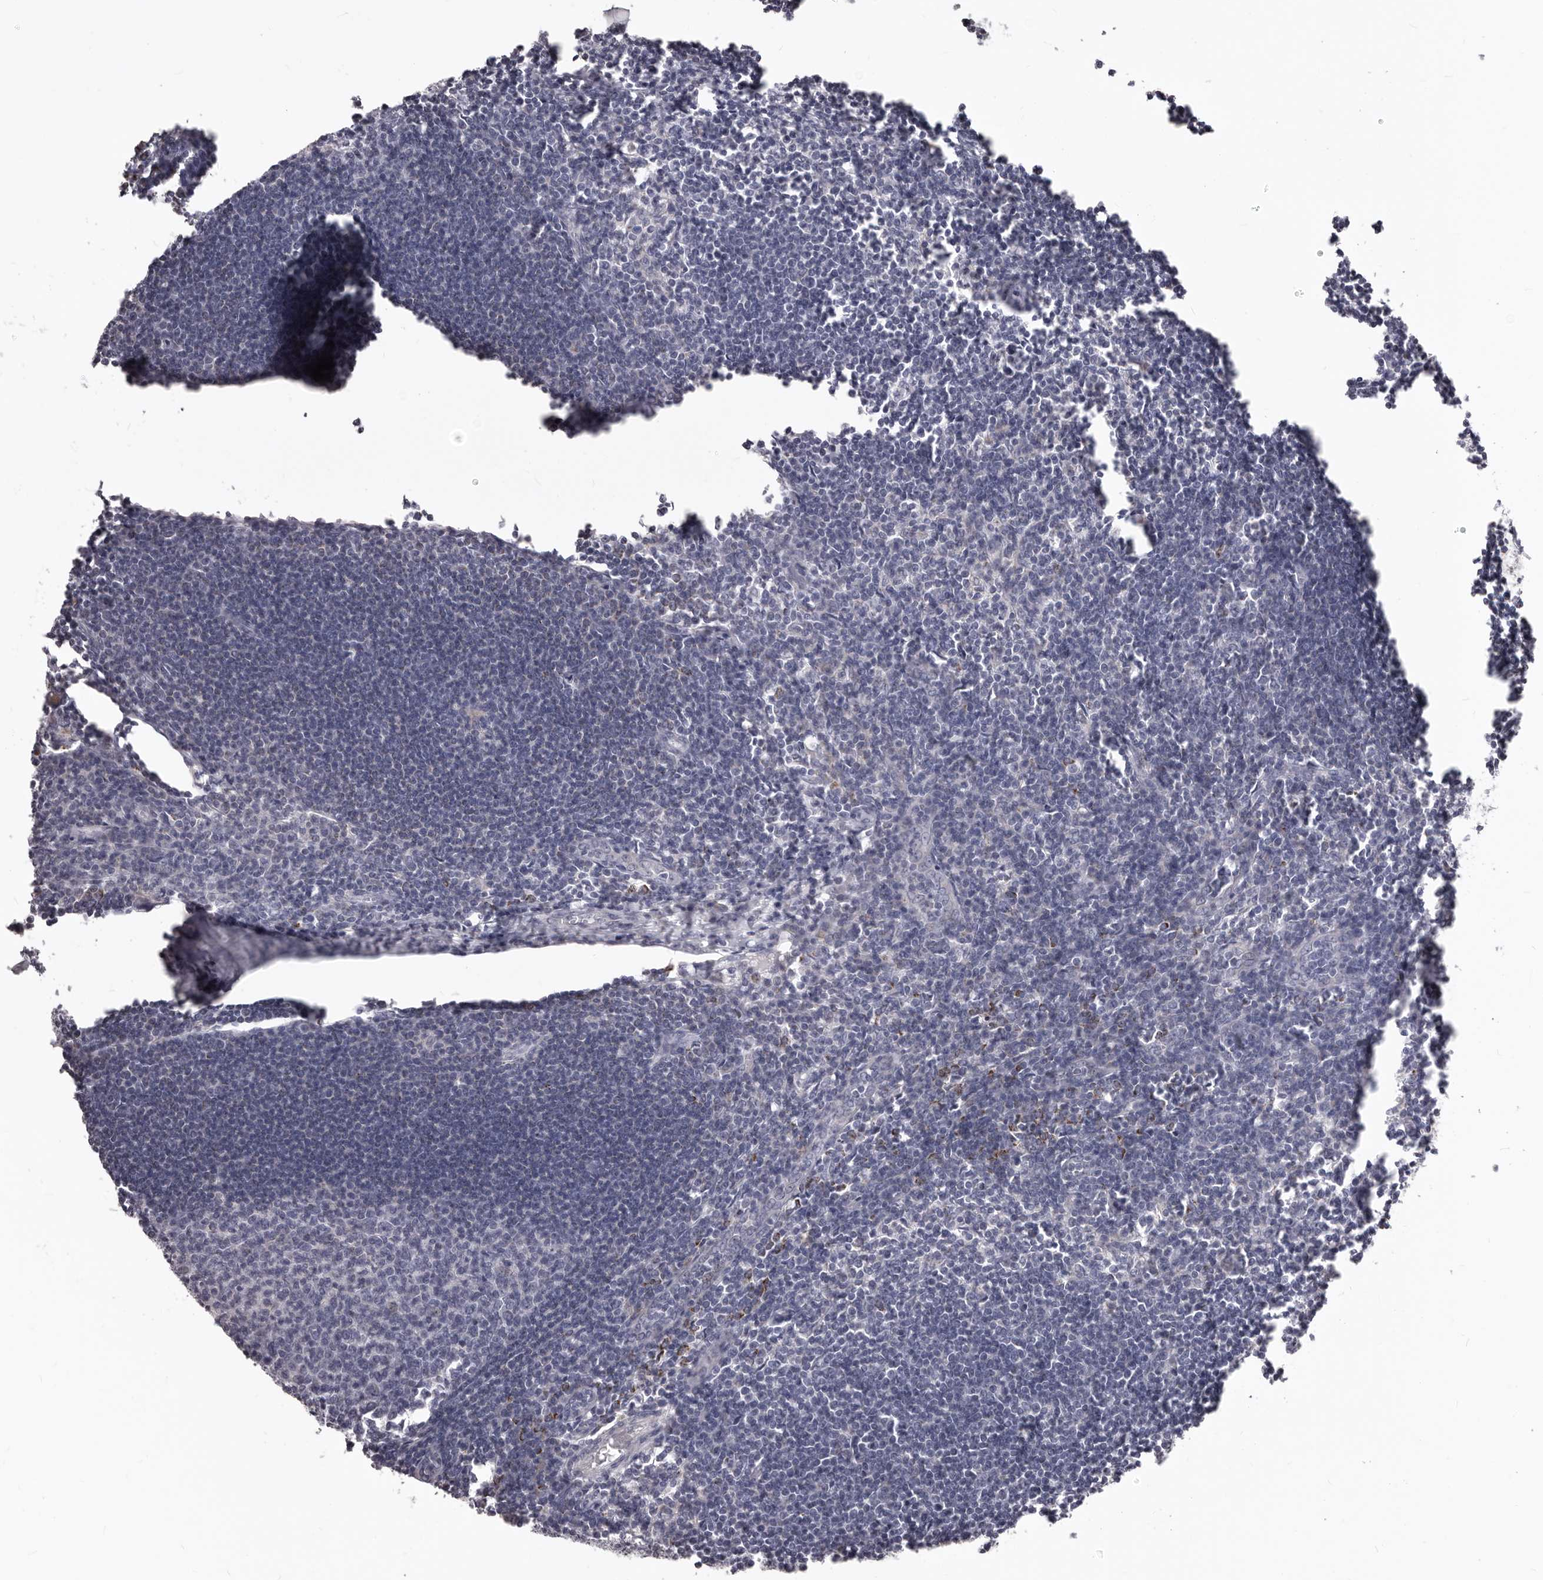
{"staining": {"intensity": "negative", "quantity": "none", "location": "none"}, "tissue": "lymph node", "cell_type": "Germinal center cells", "image_type": "normal", "snomed": [{"axis": "morphology", "description": "Normal tissue, NOS"}, {"axis": "morphology", "description": "Malignant melanoma, Metastatic site"}, {"axis": "topography", "description": "Lymph node"}], "caption": "This micrograph is of normal lymph node stained with immunohistochemistry to label a protein in brown with the nuclei are counter-stained blue. There is no staining in germinal center cells.", "gene": "PRMT2", "patient": {"sex": "male", "age": 41}}